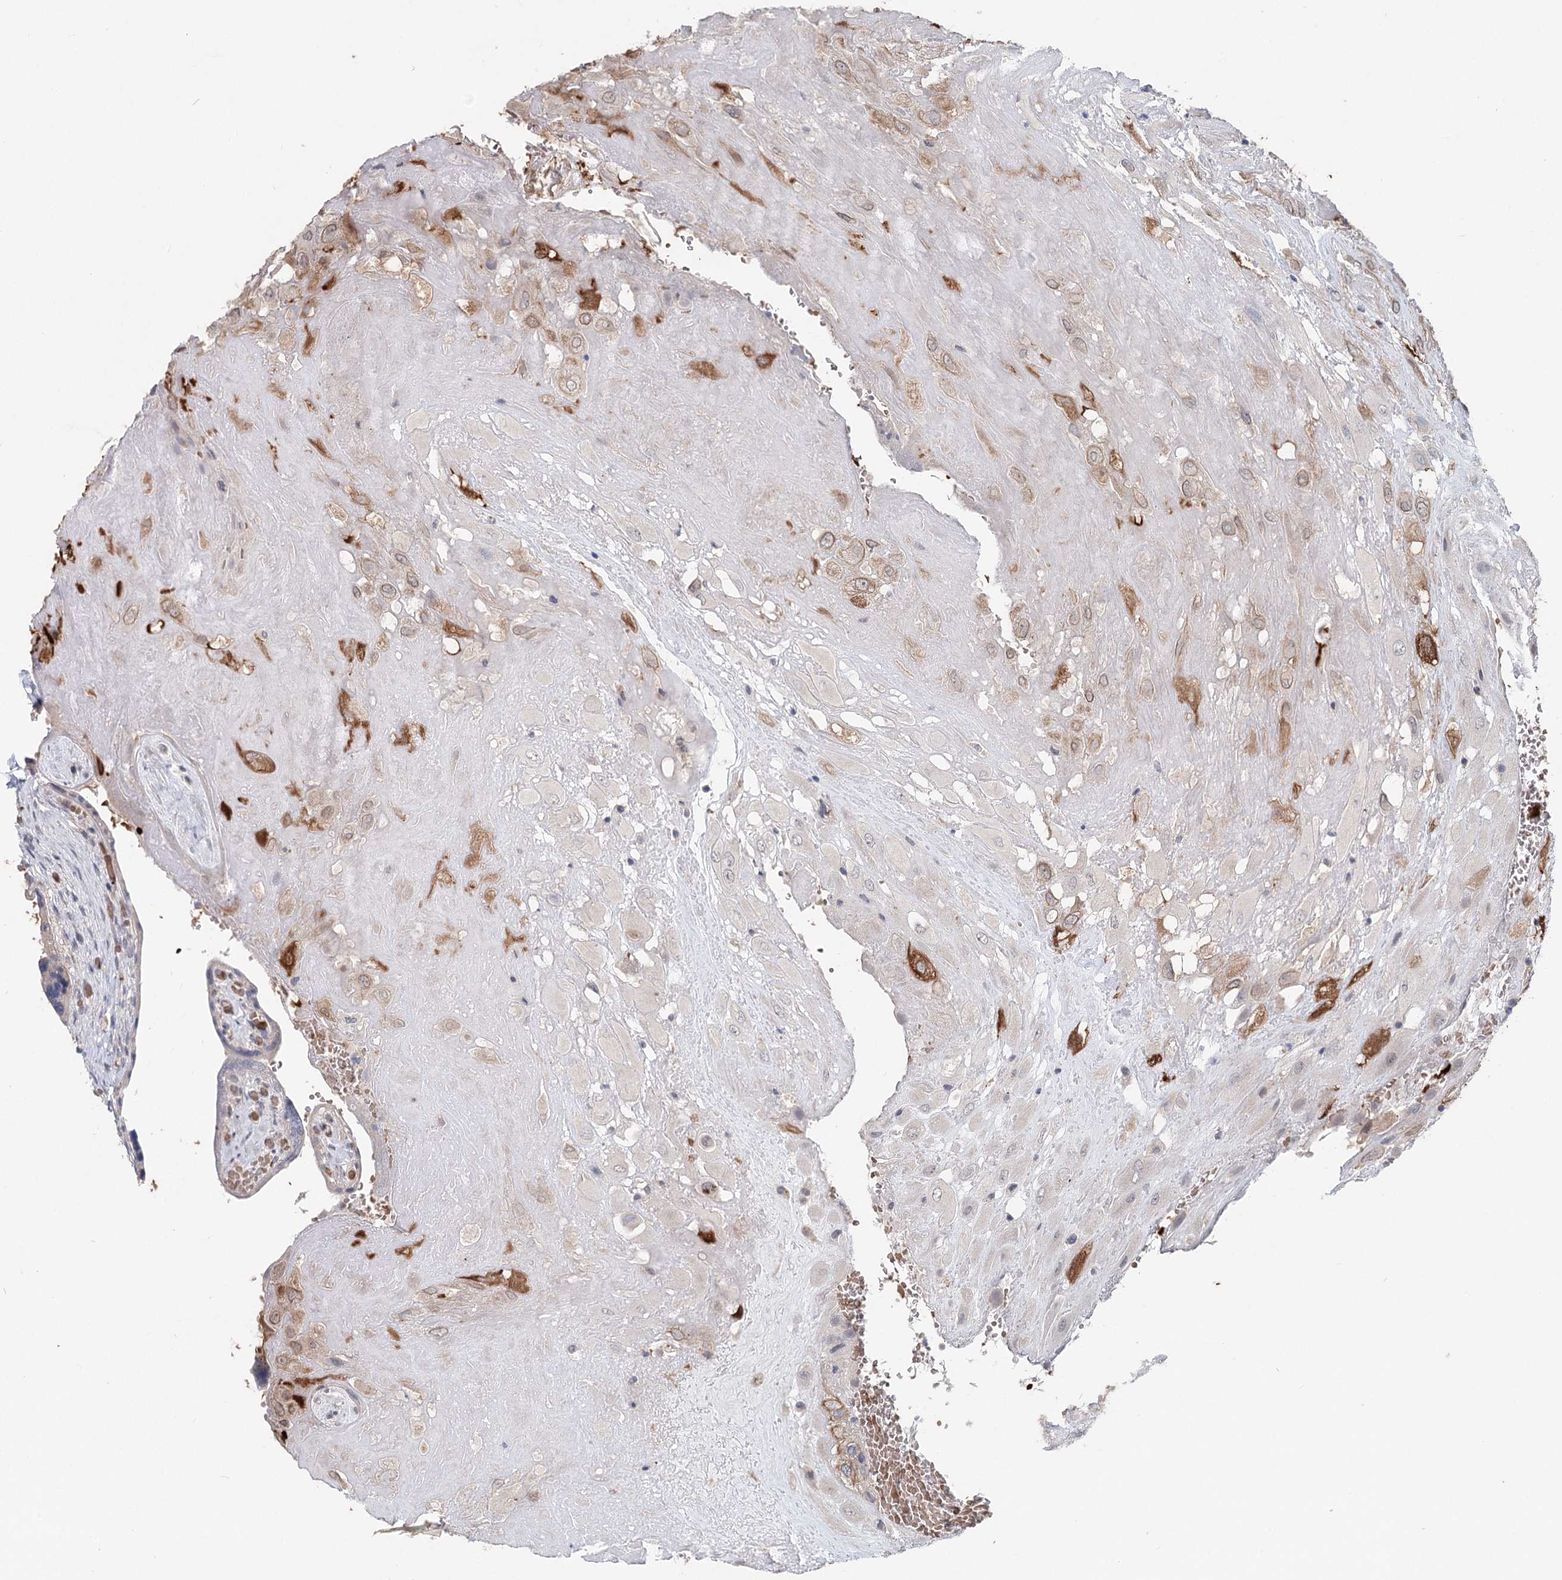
{"staining": {"intensity": "moderate", "quantity": "<25%", "location": "cytoplasmic/membranous"}, "tissue": "placenta", "cell_type": "Decidual cells", "image_type": "normal", "snomed": [{"axis": "morphology", "description": "Normal tissue, NOS"}, {"axis": "topography", "description": "Placenta"}], "caption": "Decidual cells display moderate cytoplasmic/membranous staining in approximately <25% of cells in unremarkable placenta. The protein of interest is shown in brown color, while the nuclei are stained blue.", "gene": "FBXO7", "patient": {"sex": "female", "age": 37}}